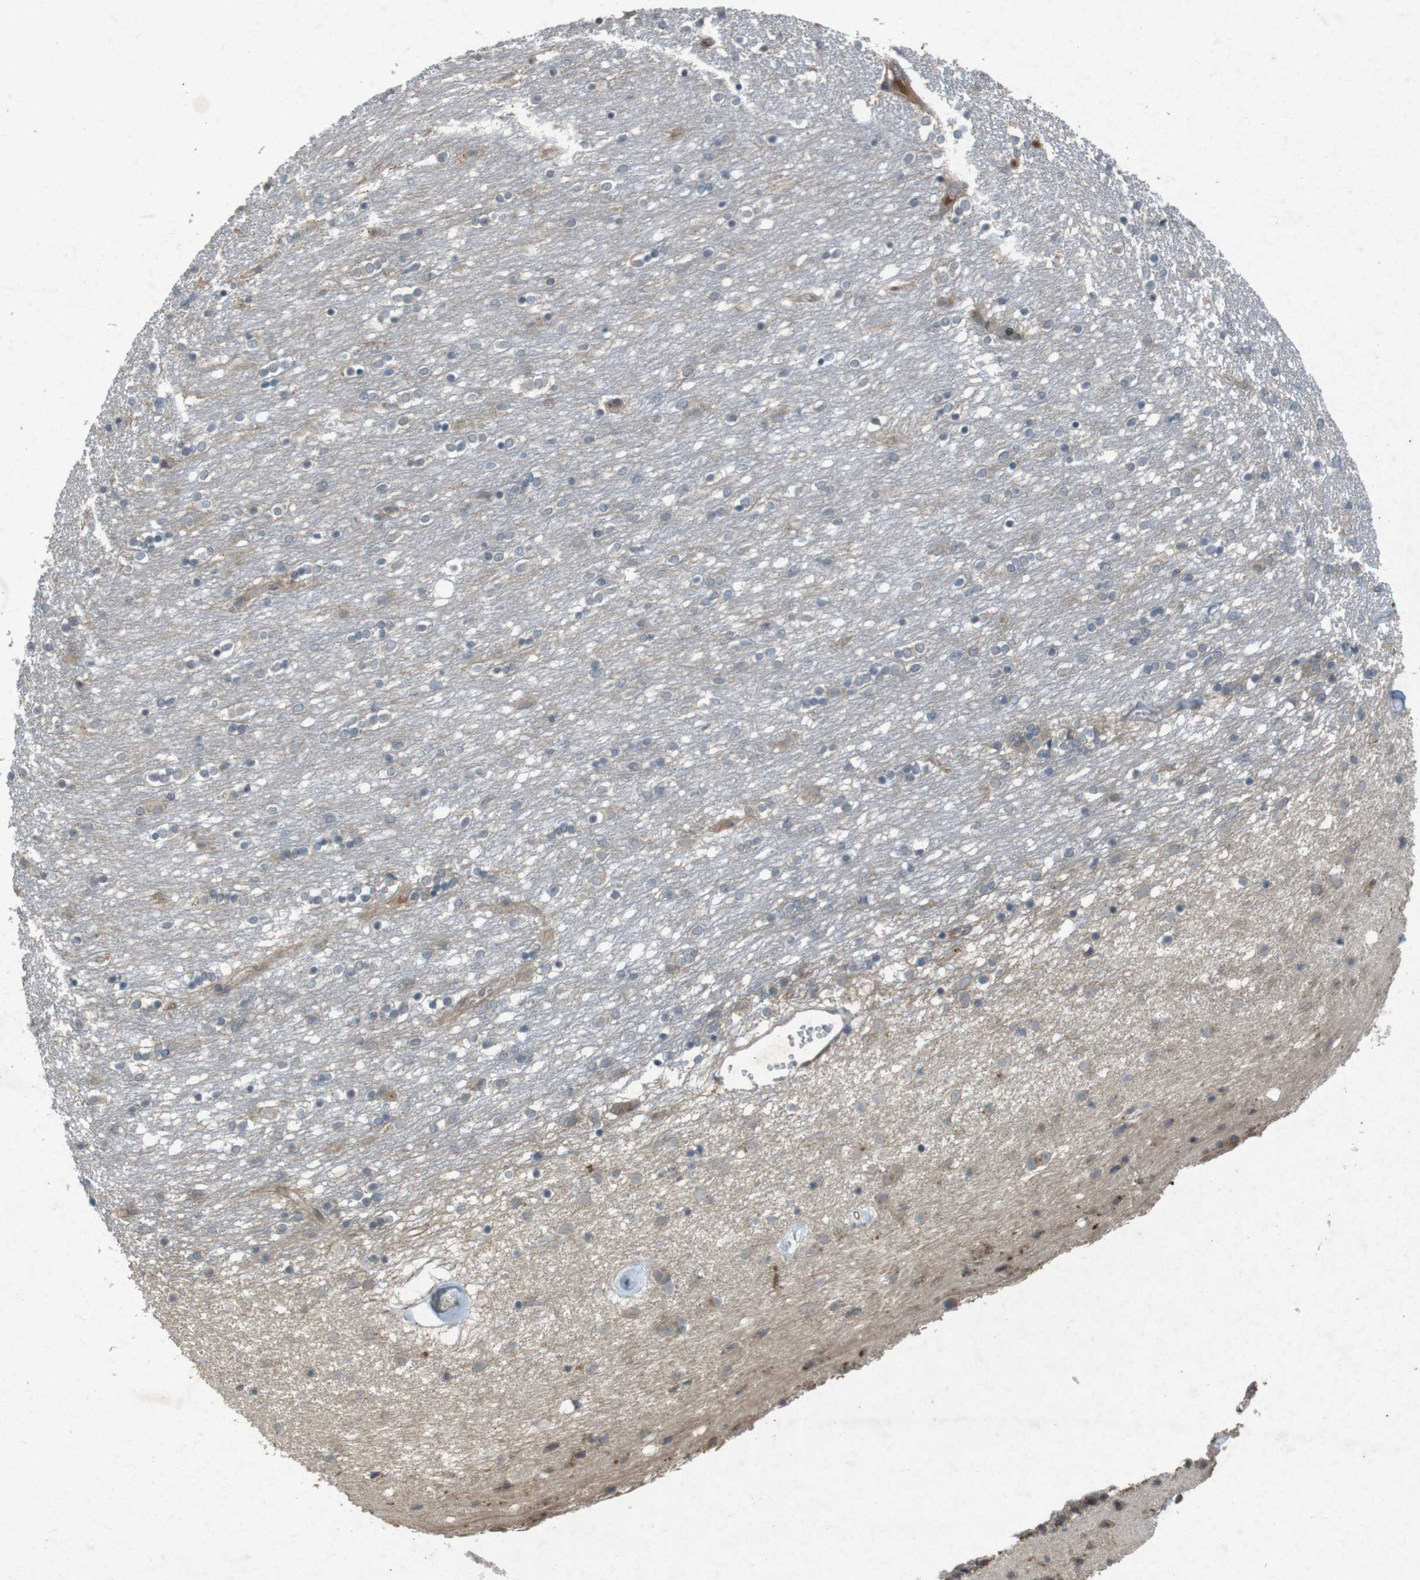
{"staining": {"intensity": "weak", "quantity": "25%-75%", "location": "cytoplasmic/membranous"}, "tissue": "caudate", "cell_type": "Glial cells", "image_type": "normal", "snomed": [{"axis": "morphology", "description": "Normal tissue, NOS"}, {"axis": "topography", "description": "Lateral ventricle wall"}], "caption": "The immunohistochemical stain labels weak cytoplasmic/membranous expression in glial cells of benign caudate. The staining is performed using DAB brown chromogen to label protein expression. The nuclei are counter-stained blue using hematoxylin.", "gene": "FLCN", "patient": {"sex": "female", "age": 54}}